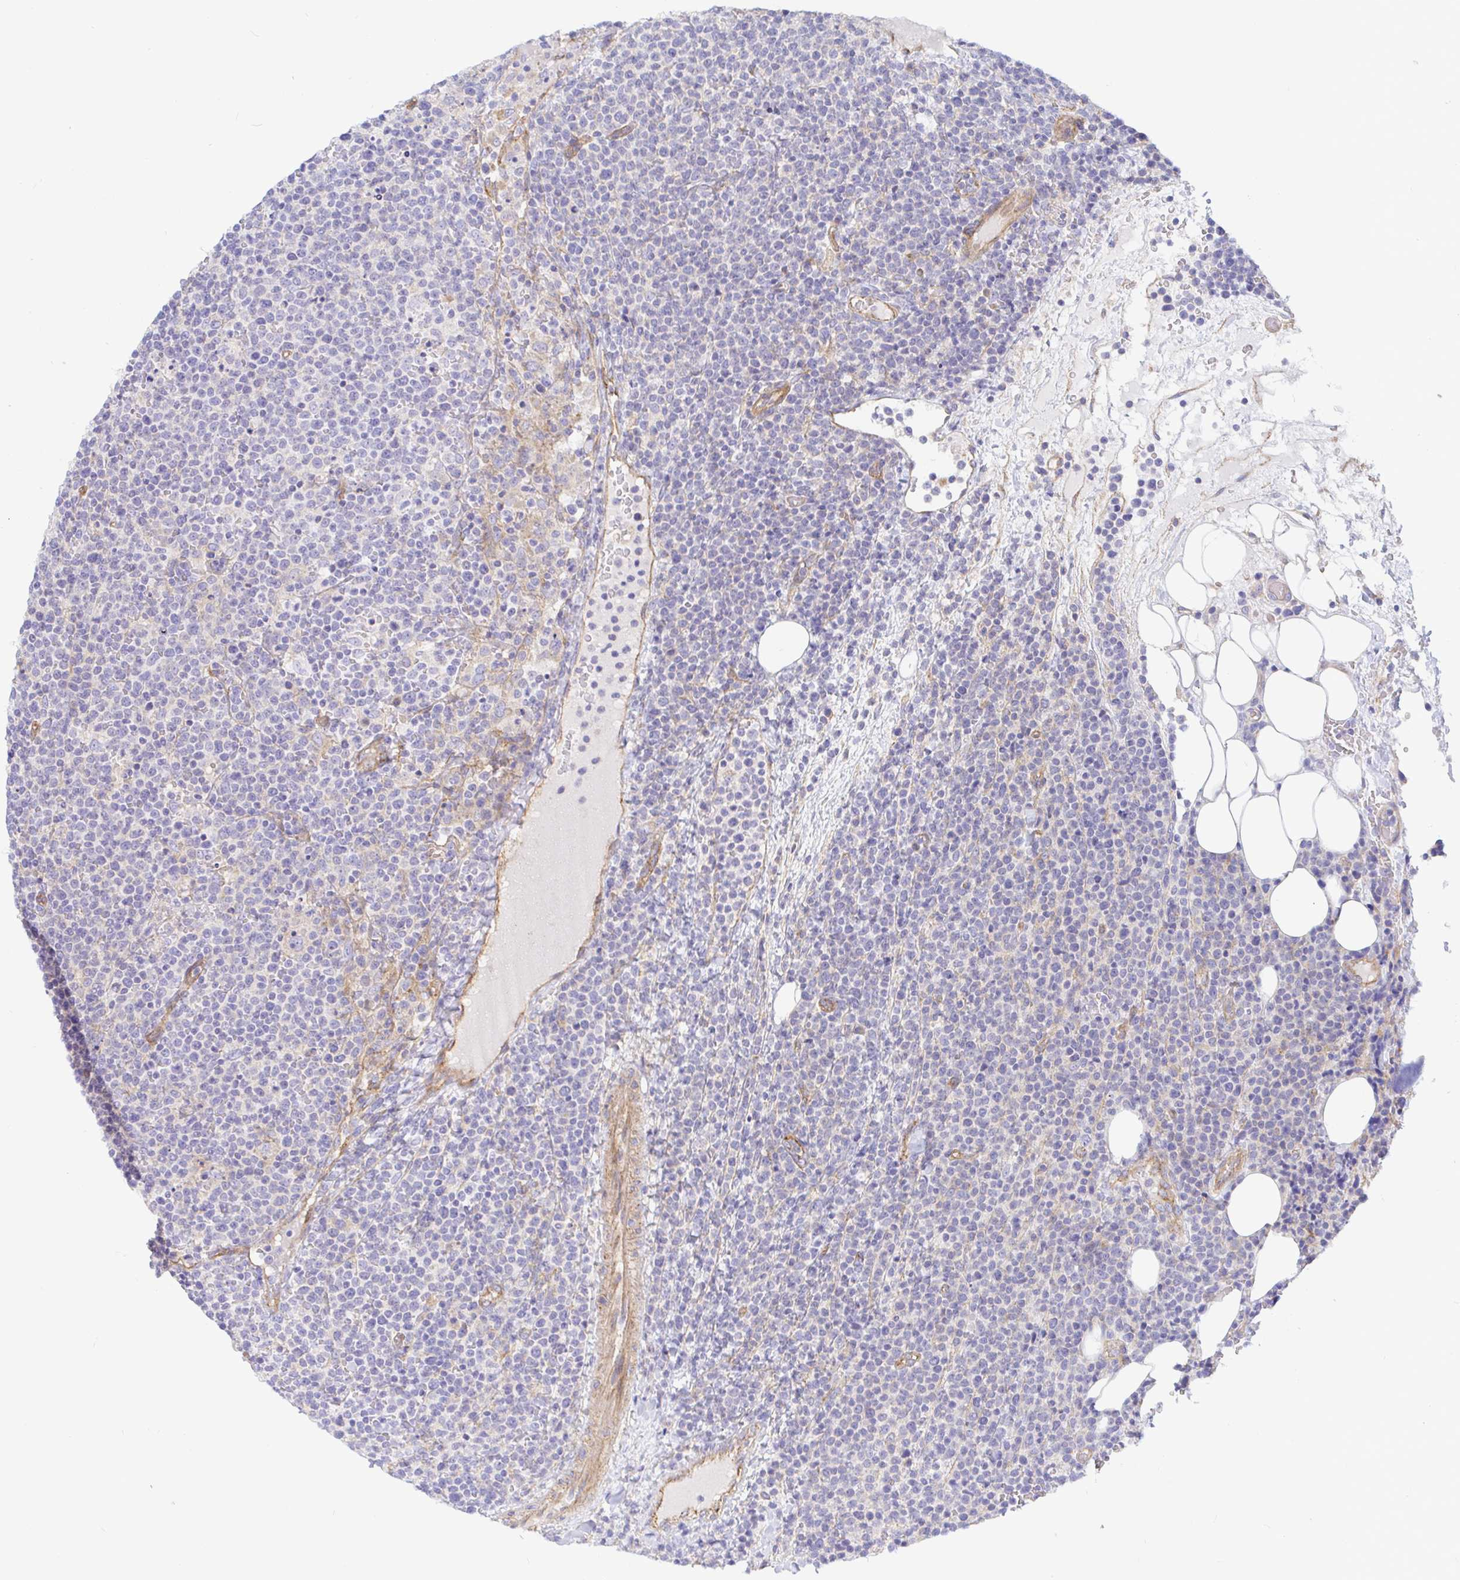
{"staining": {"intensity": "negative", "quantity": "none", "location": "none"}, "tissue": "lymphoma", "cell_type": "Tumor cells", "image_type": "cancer", "snomed": [{"axis": "morphology", "description": "Malignant lymphoma, non-Hodgkin's type, High grade"}, {"axis": "topography", "description": "Lymph node"}], "caption": "Lymphoma was stained to show a protein in brown. There is no significant positivity in tumor cells.", "gene": "ARL4D", "patient": {"sex": "male", "age": 61}}